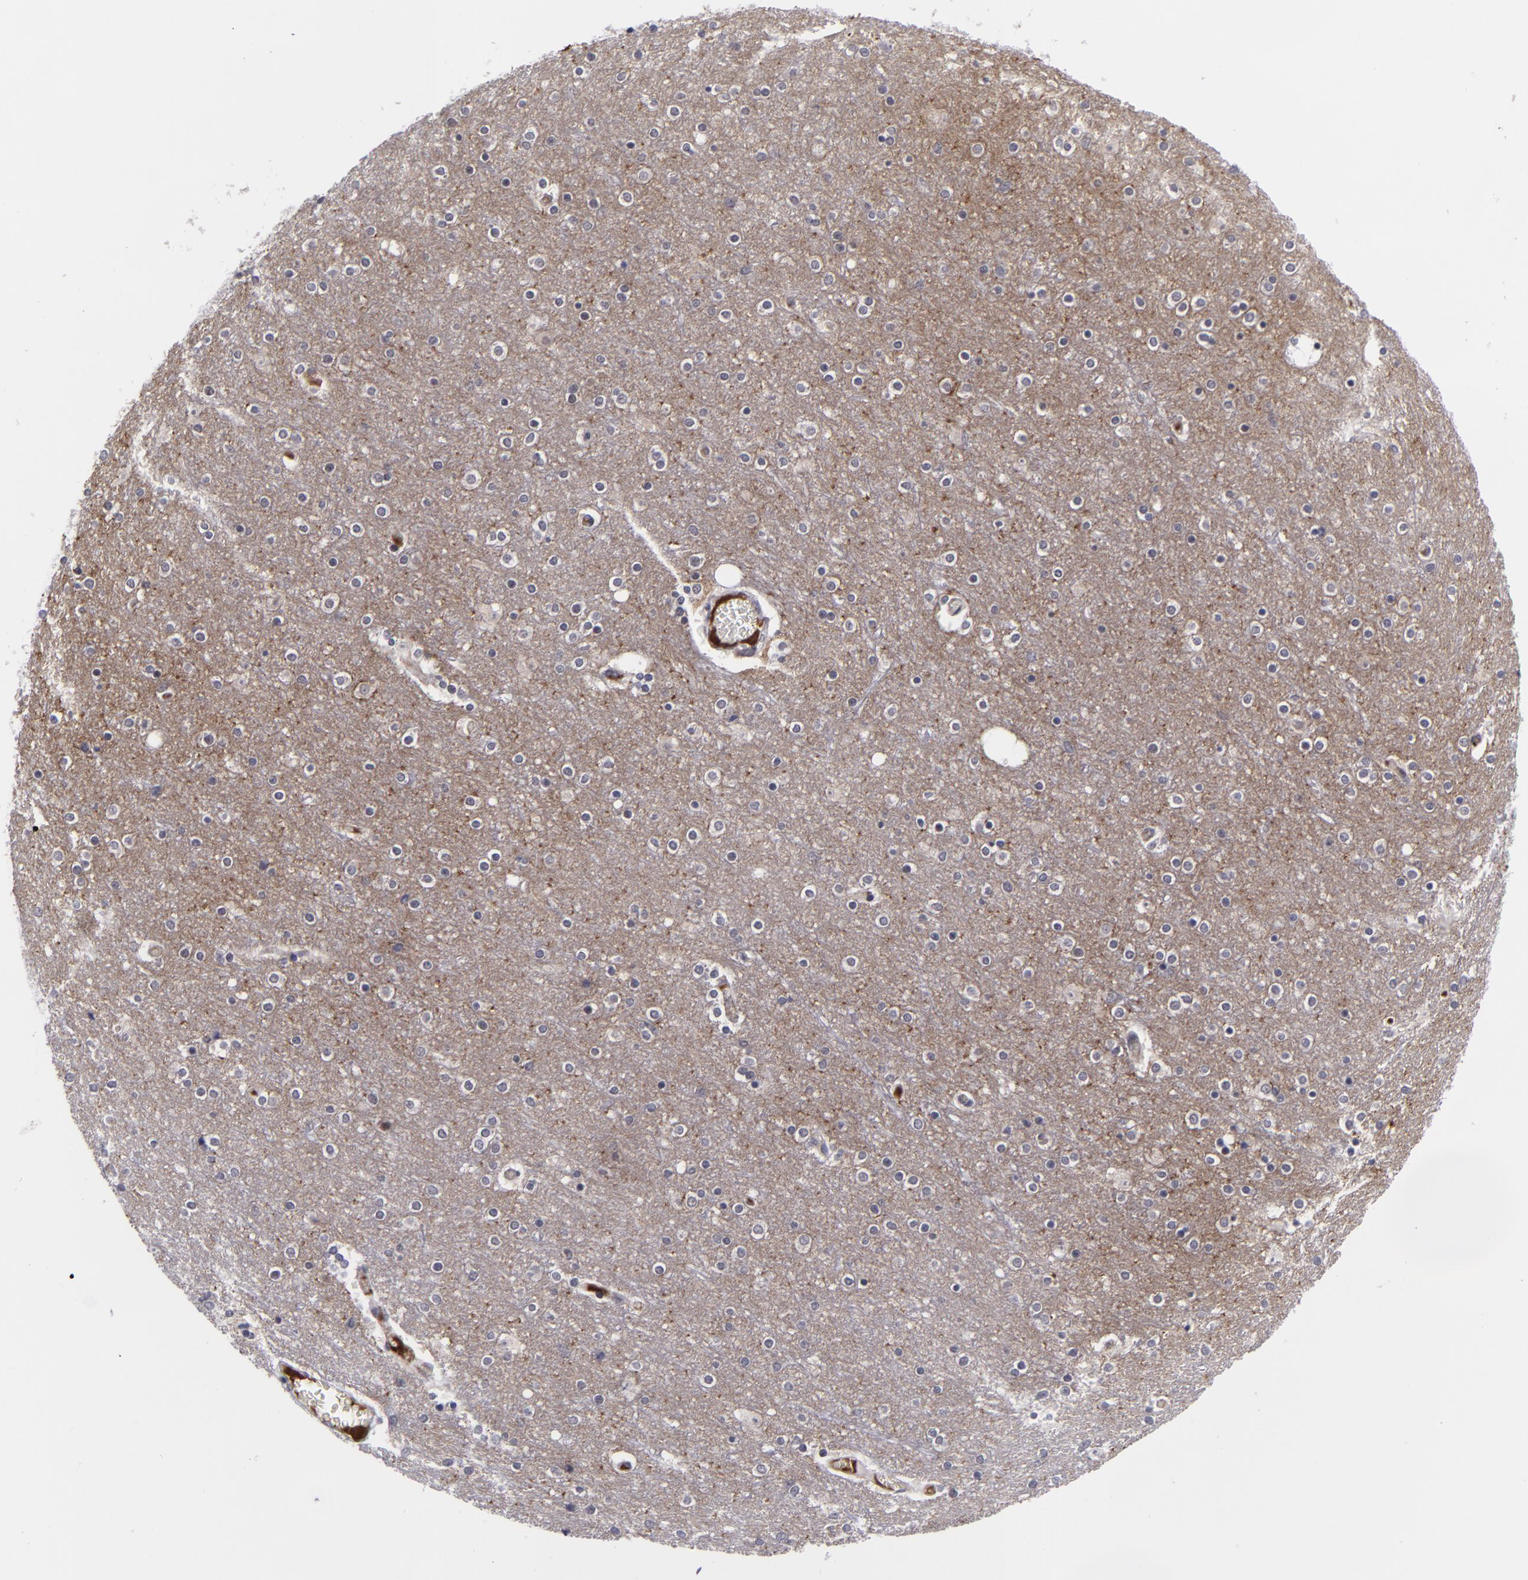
{"staining": {"intensity": "negative", "quantity": "none", "location": "none"}, "tissue": "cerebral cortex", "cell_type": "Endothelial cells", "image_type": "normal", "snomed": [{"axis": "morphology", "description": "Normal tissue, NOS"}, {"axis": "topography", "description": "Cerebral cortex"}], "caption": "Histopathology image shows no significant protein positivity in endothelial cells of unremarkable cerebral cortex. (DAB (3,3'-diaminobenzidine) IHC visualized using brightfield microscopy, high magnification).", "gene": "CTNNB1", "patient": {"sex": "female", "age": 54}}